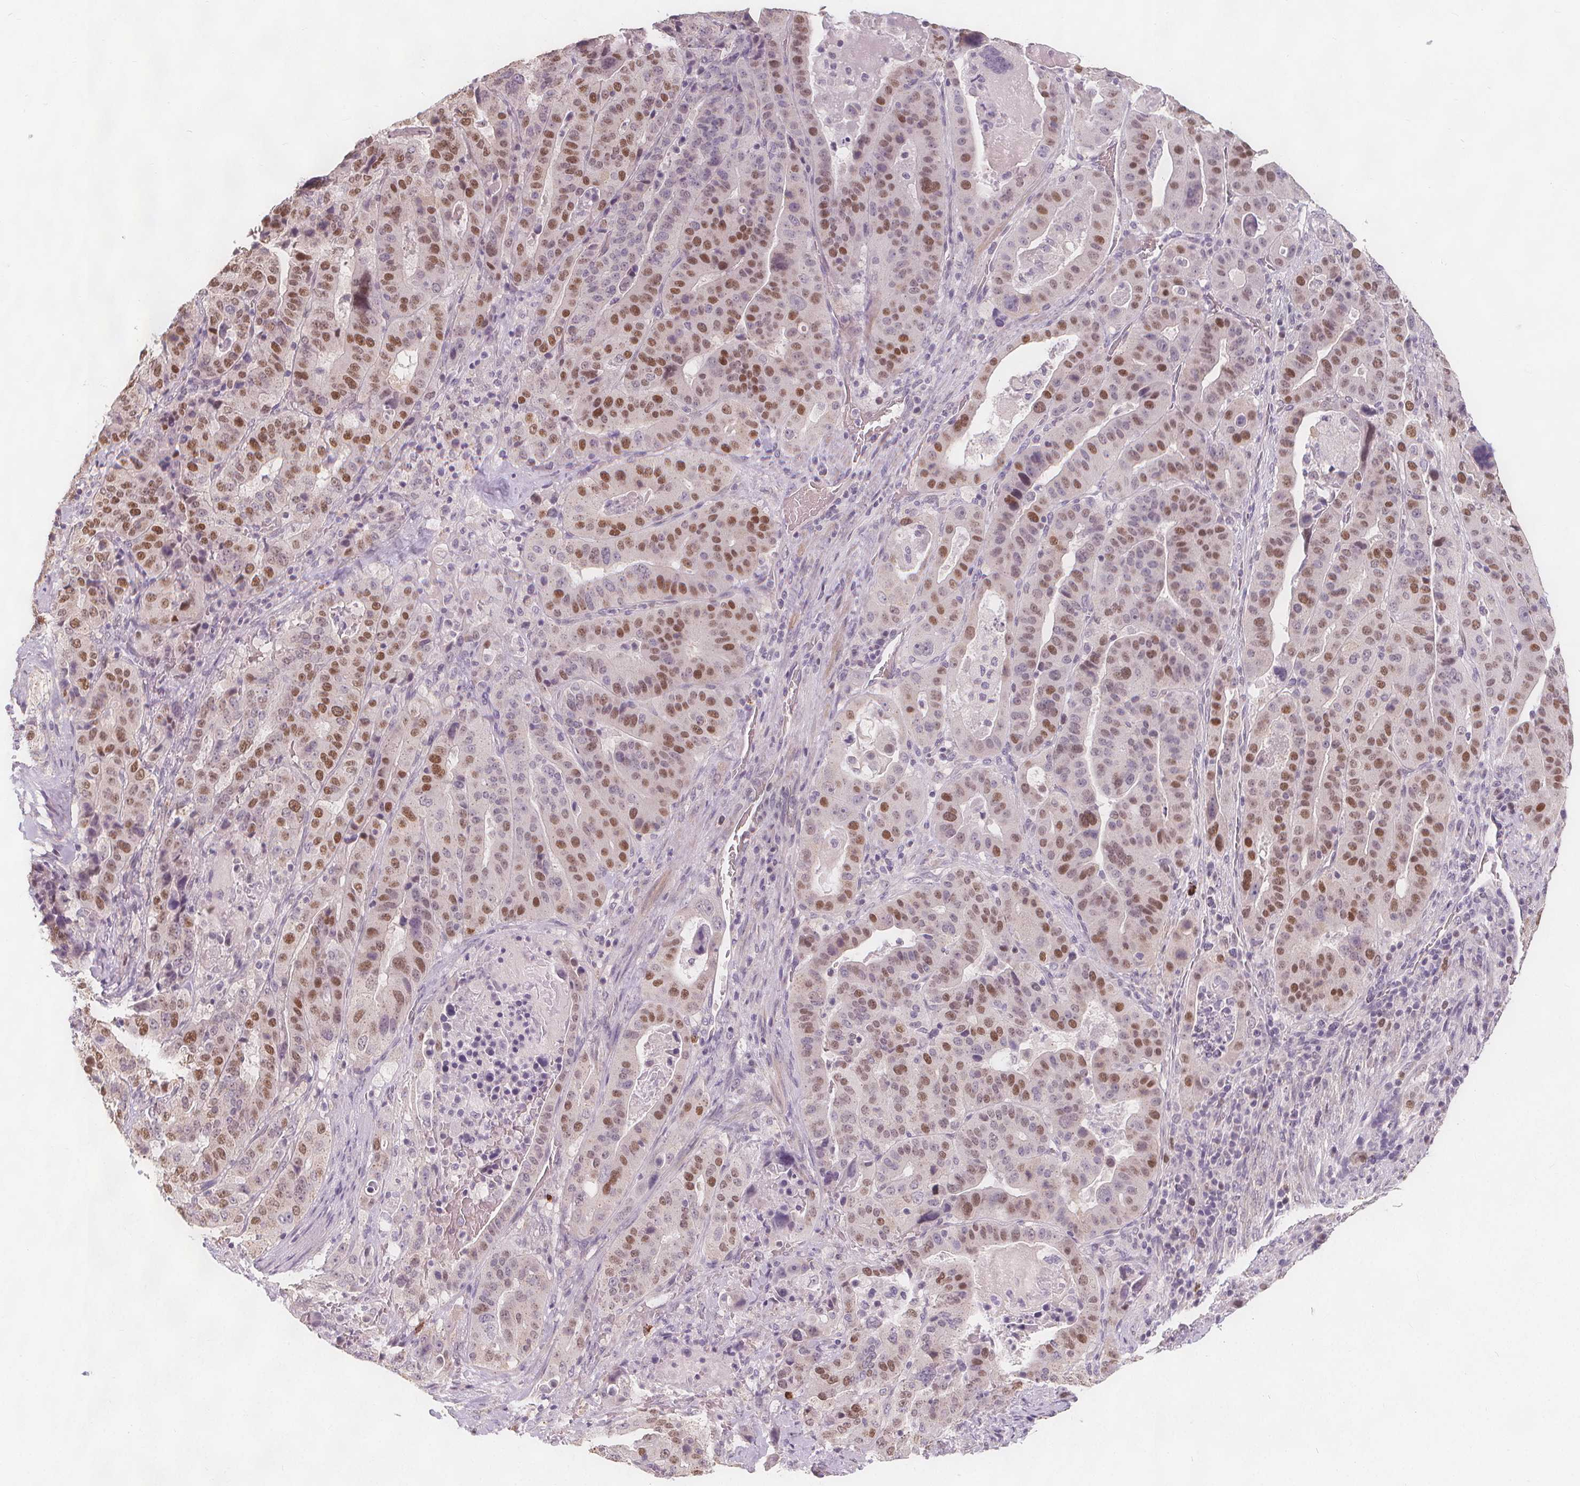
{"staining": {"intensity": "moderate", "quantity": ">75%", "location": "nuclear"}, "tissue": "stomach cancer", "cell_type": "Tumor cells", "image_type": "cancer", "snomed": [{"axis": "morphology", "description": "Adenocarcinoma, NOS"}, {"axis": "topography", "description": "Stomach"}], "caption": "Human stomach adenocarcinoma stained with a protein marker demonstrates moderate staining in tumor cells.", "gene": "TIPIN", "patient": {"sex": "male", "age": 48}}